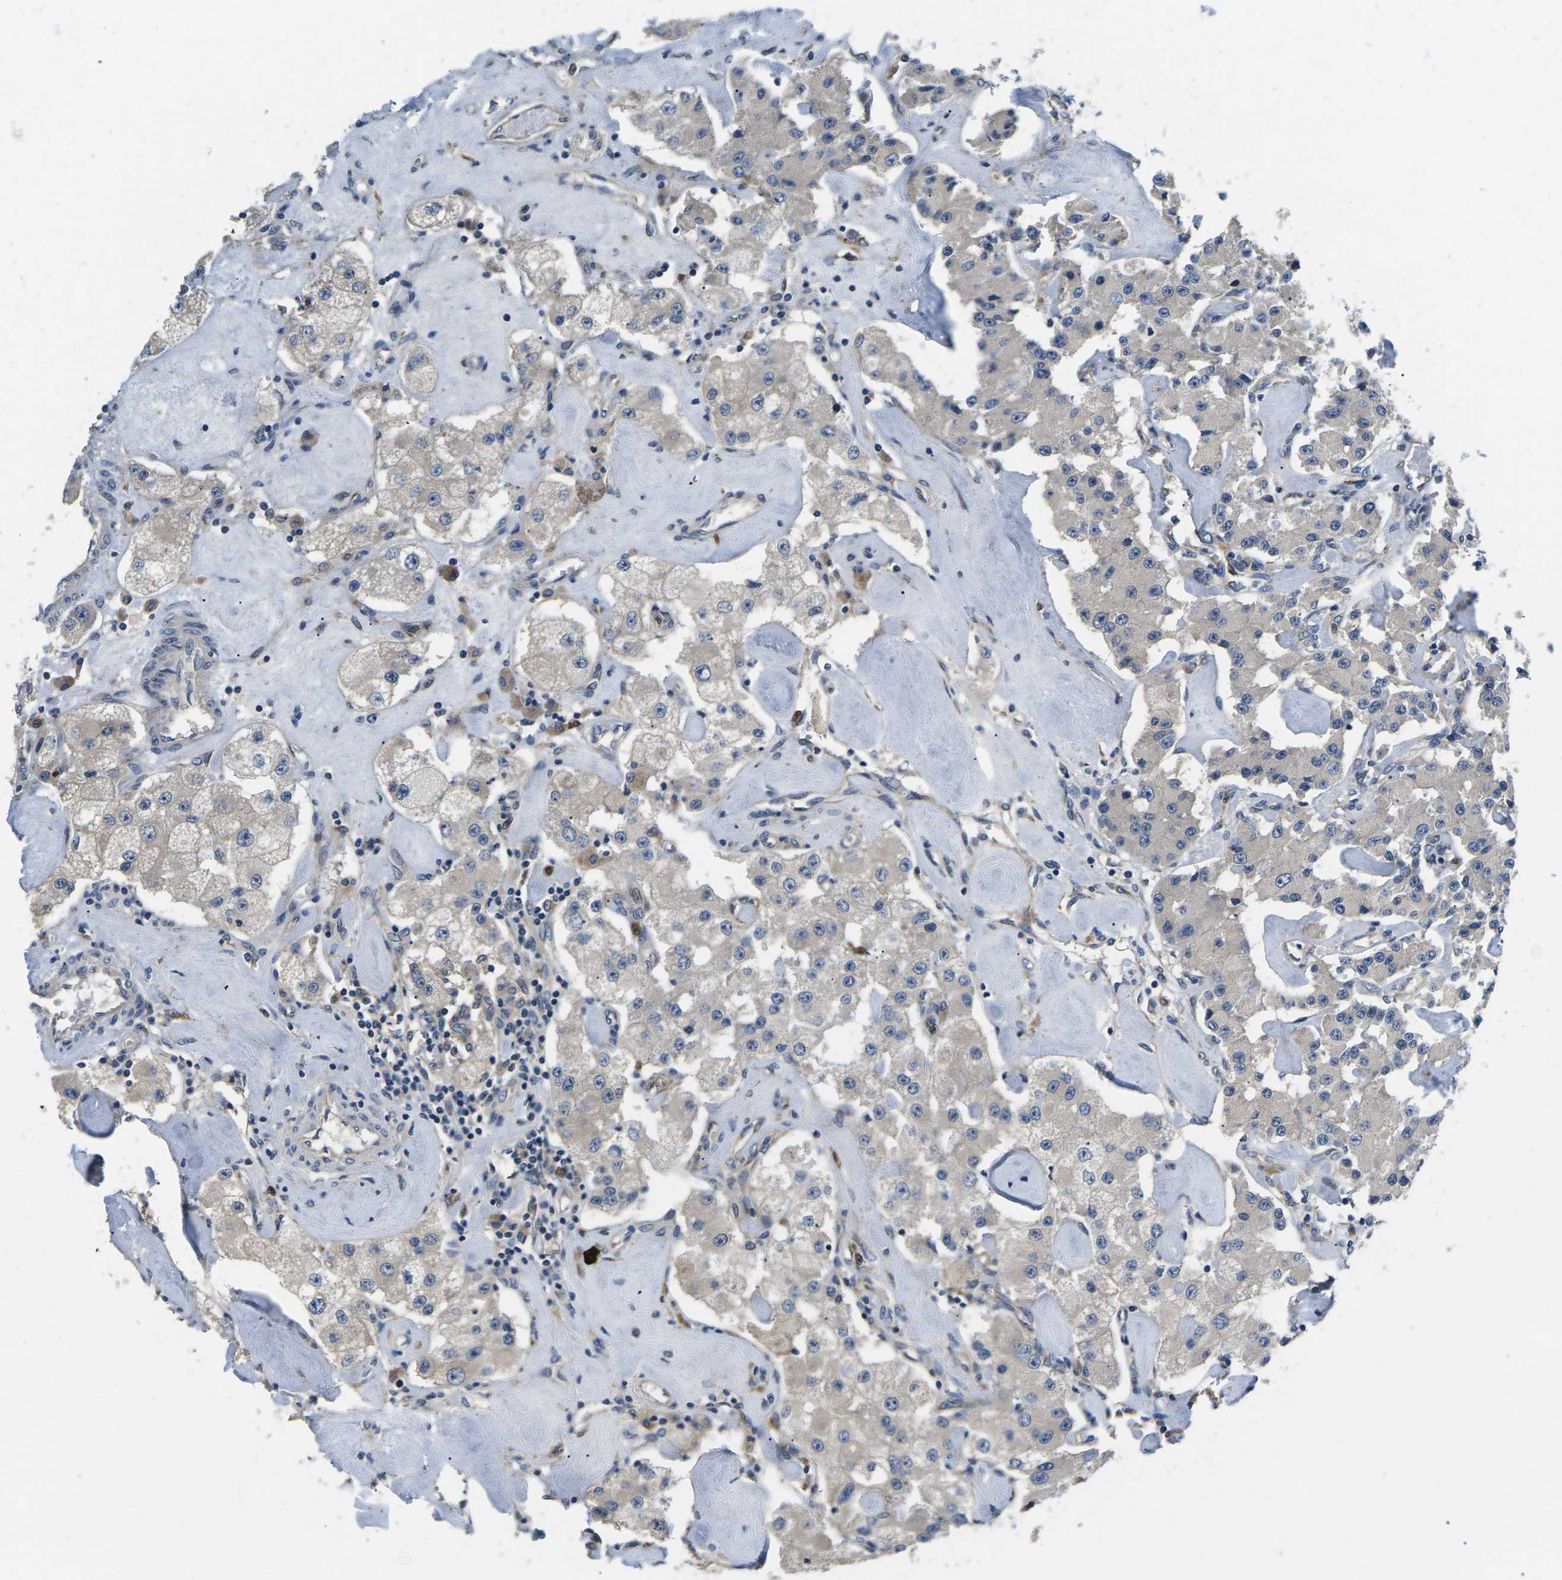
{"staining": {"intensity": "weak", "quantity": "25%-75%", "location": "cytoplasmic/membranous"}, "tissue": "carcinoid", "cell_type": "Tumor cells", "image_type": "cancer", "snomed": [{"axis": "morphology", "description": "Carcinoid, malignant, NOS"}, {"axis": "topography", "description": "Pancreas"}], "caption": "Immunohistochemical staining of human malignant carcinoid shows low levels of weak cytoplasmic/membranous protein positivity in approximately 25%-75% of tumor cells.", "gene": "PLCE1", "patient": {"sex": "male", "age": 41}}